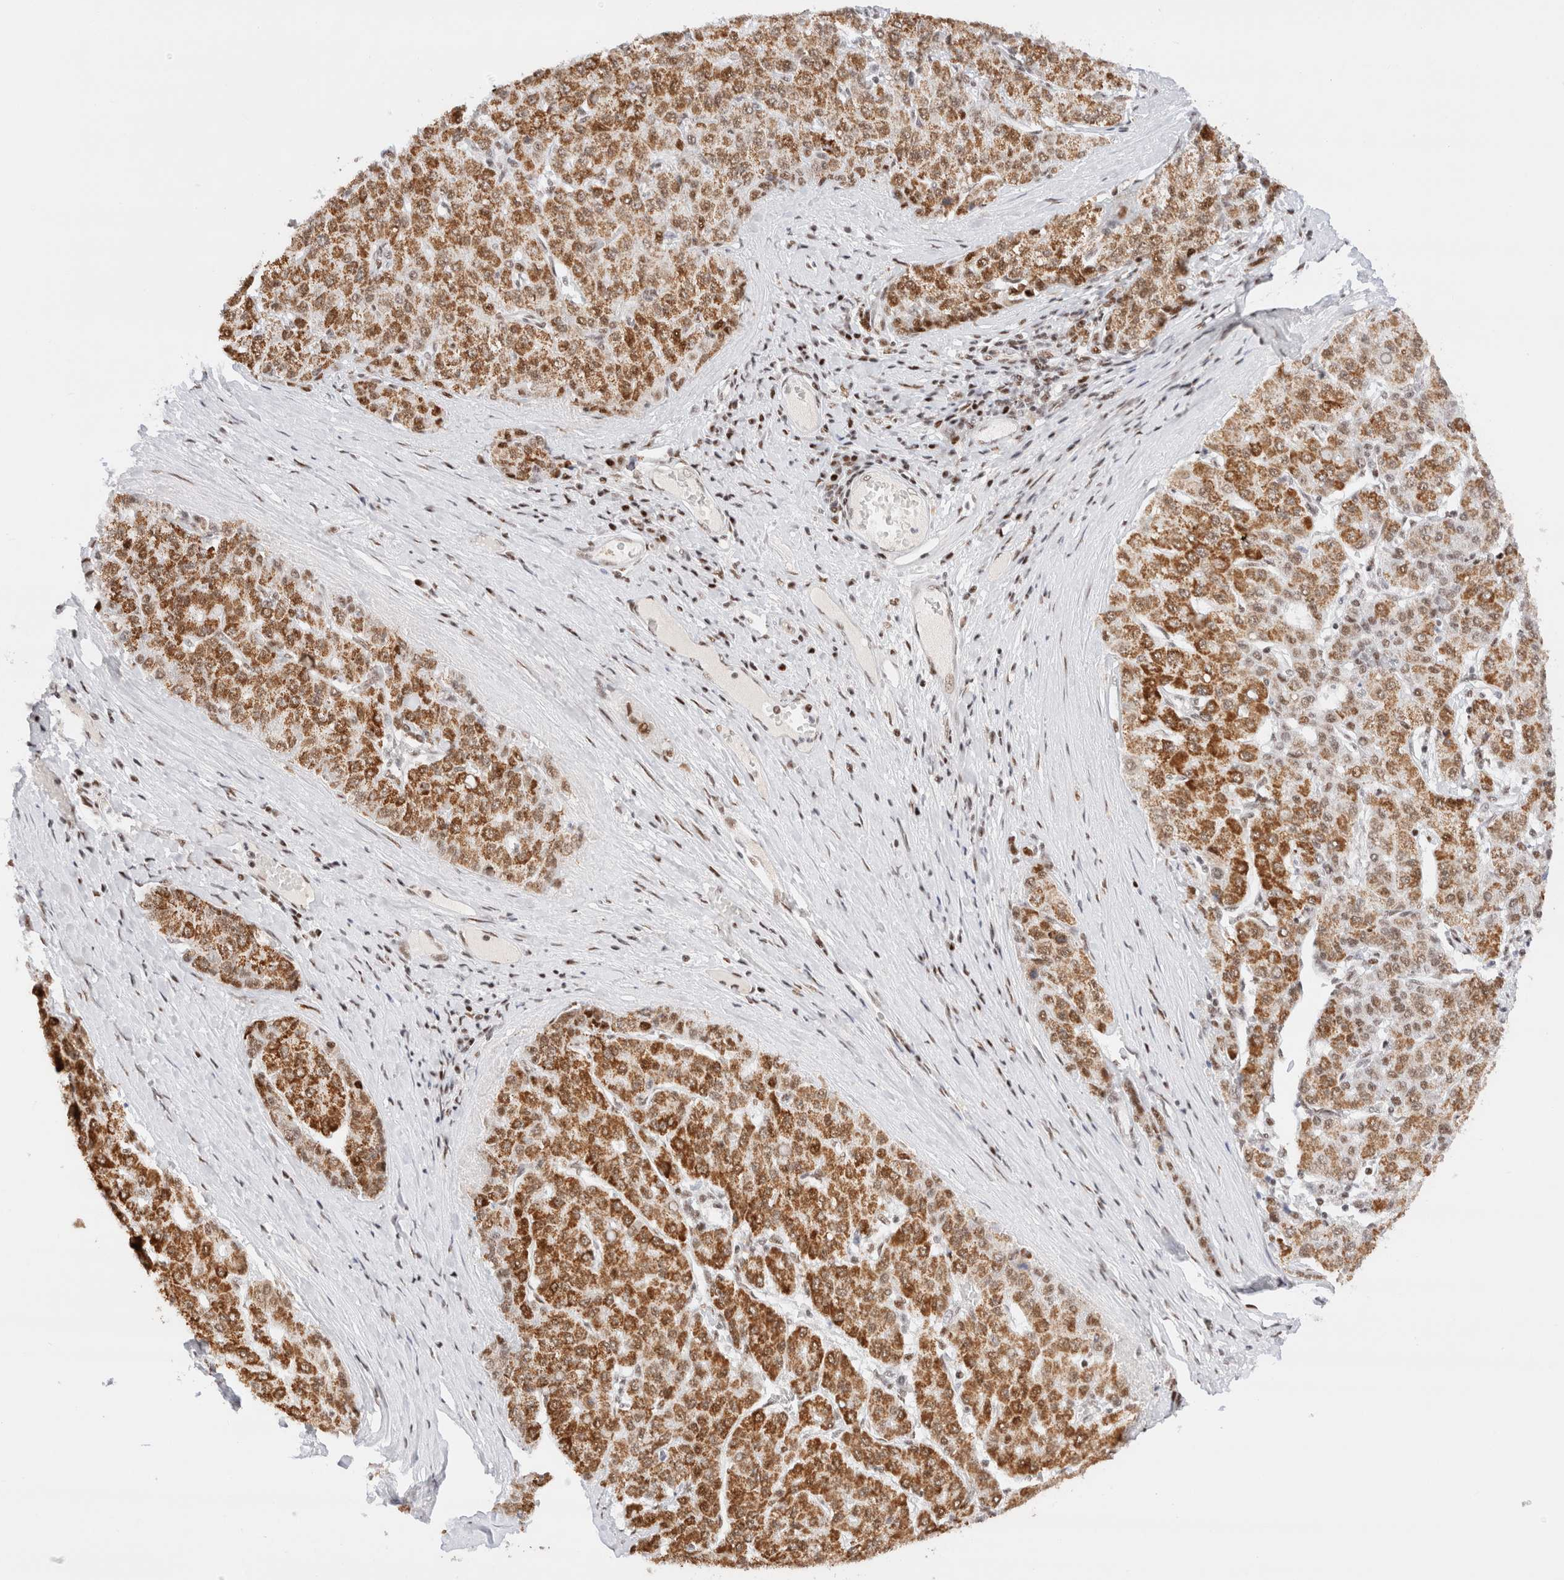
{"staining": {"intensity": "moderate", "quantity": ">75%", "location": "cytoplasmic/membranous,nuclear"}, "tissue": "liver cancer", "cell_type": "Tumor cells", "image_type": "cancer", "snomed": [{"axis": "morphology", "description": "Carcinoma, Hepatocellular, NOS"}, {"axis": "topography", "description": "Liver"}], "caption": "Liver hepatocellular carcinoma stained with DAB (3,3'-diaminobenzidine) immunohistochemistry reveals medium levels of moderate cytoplasmic/membranous and nuclear positivity in about >75% of tumor cells.", "gene": "ZNF282", "patient": {"sex": "male", "age": 65}}